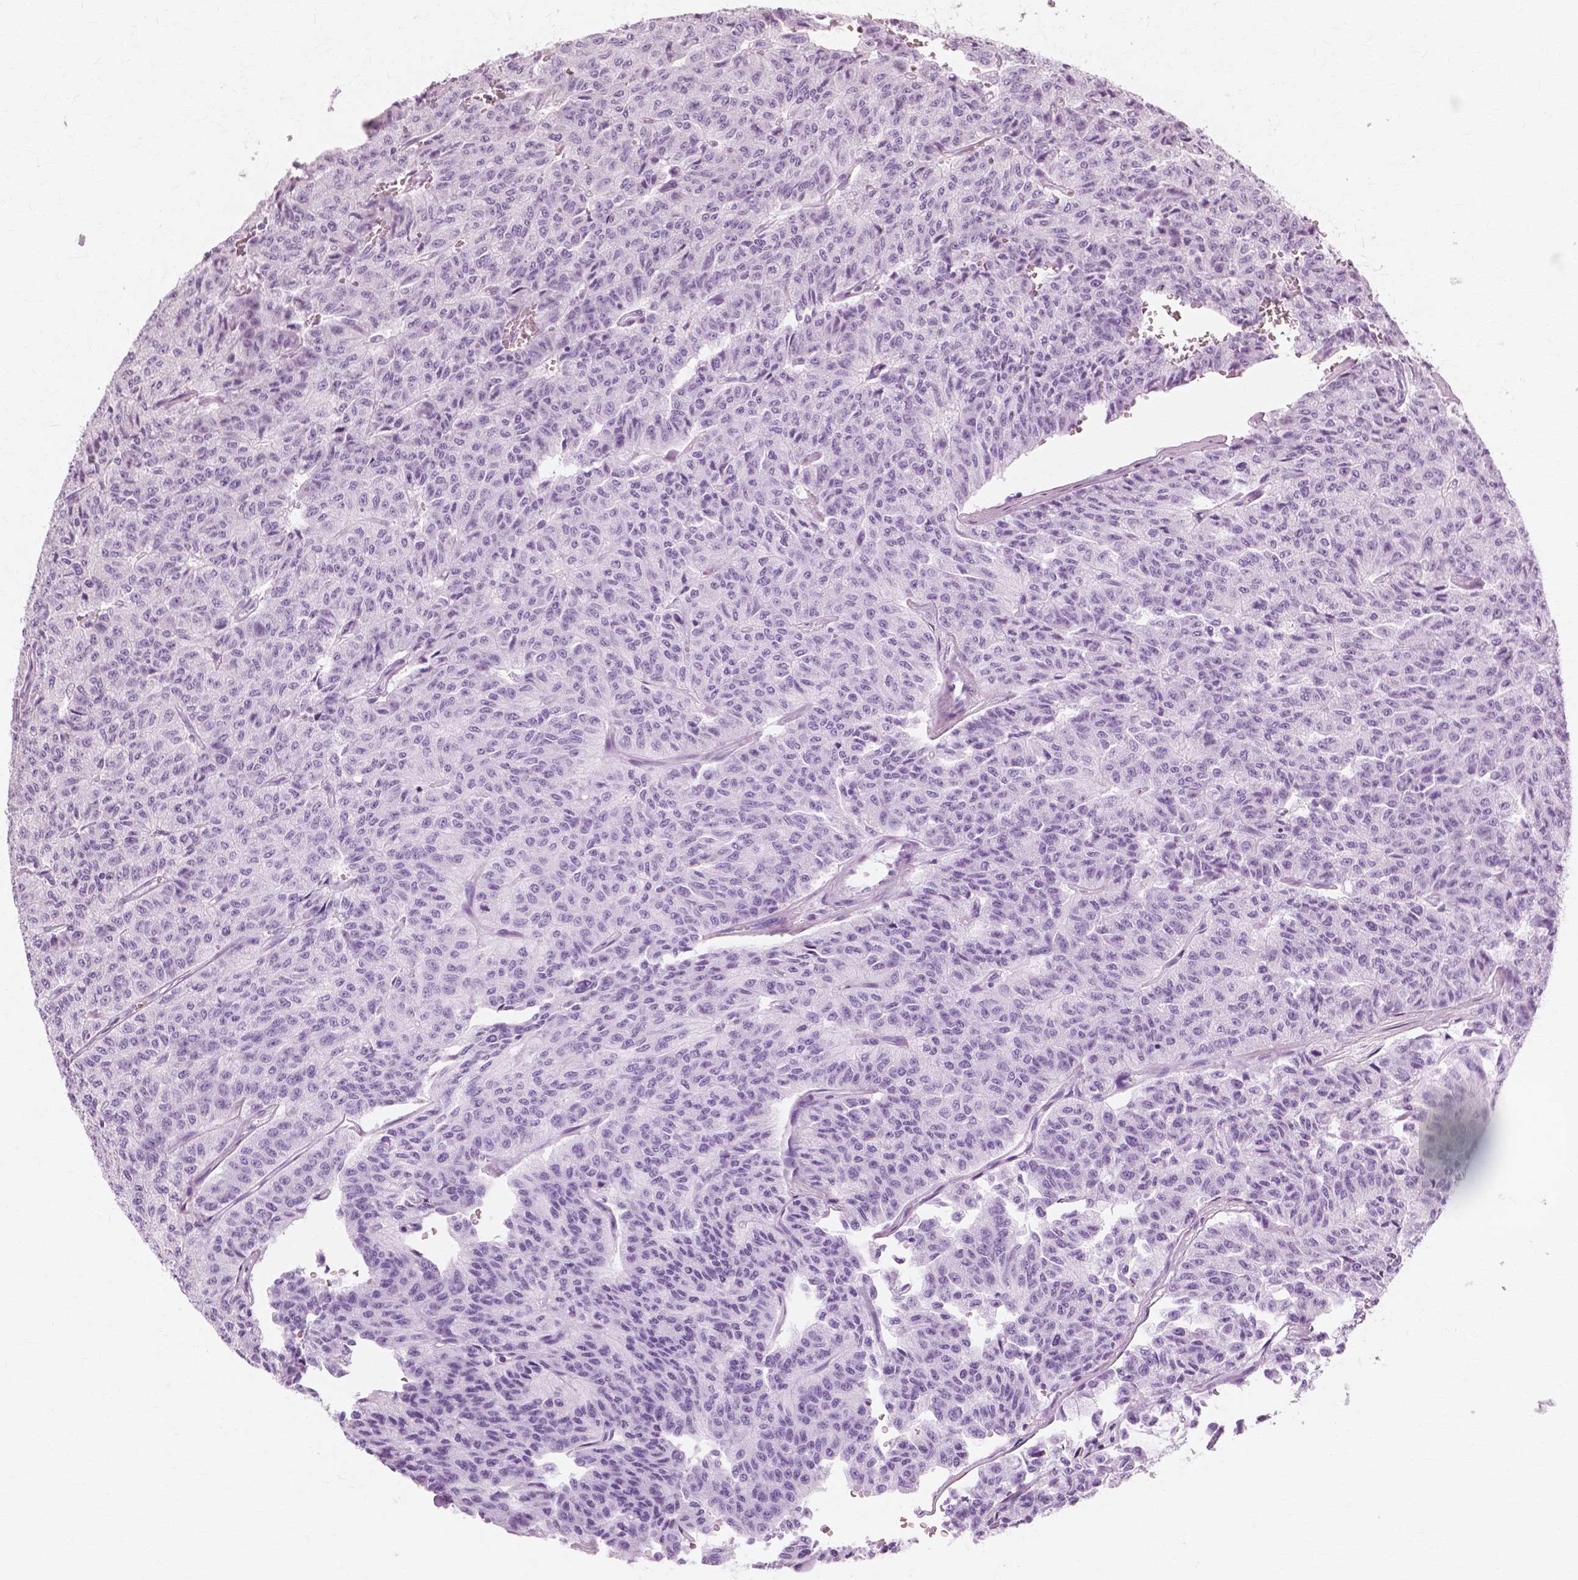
{"staining": {"intensity": "negative", "quantity": "none", "location": "none"}, "tissue": "carcinoid", "cell_type": "Tumor cells", "image_type": "cancer", "snomed": [{"axis": "morphology", "description": "Carcinoid, malignant, NOS"}, {"axis": "topography", "description": "Lung"}], "caption": "Protein analysis of carcinoid demonstrates no significant positivity in tumor cells.", "gene": "SFTPD", "patient": {"sex": "male", "age": 71}}